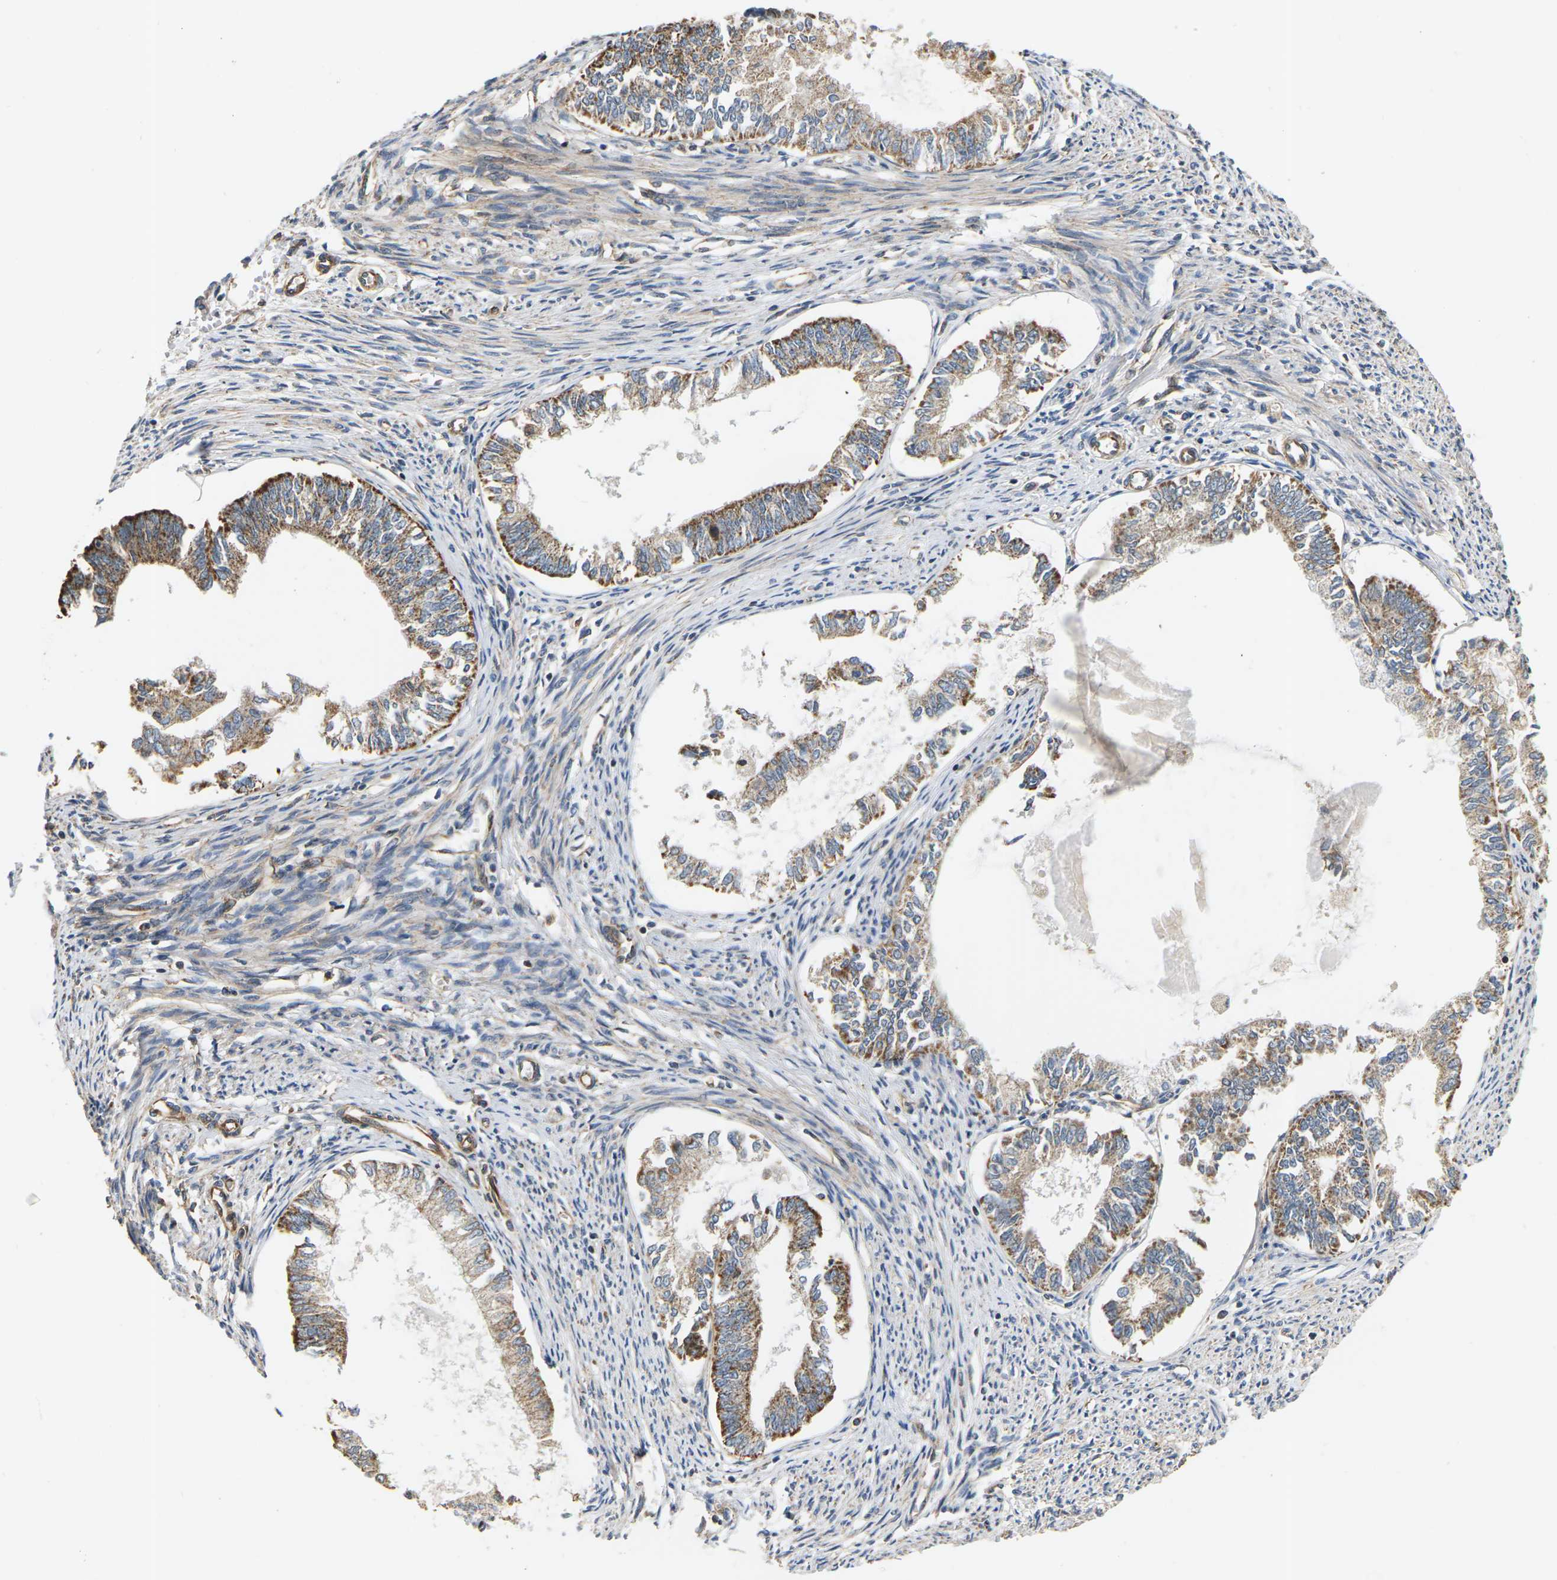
{"staining": {"intensity": "moderate", "quantity": ">75%", "location": "cytoplasmic/membranous"}, "tissue": "endometrial cancer", "cell_type": "Tumor cells", "image_type": "cancer", "snomed": [{"axis": "morphology", "description": "Adenocarcinoma, NOS"}, {"axis": "topography", "description": "Endometrium"}], "caption": "Immunohistochemistry (DAB (3,3'-diaminobenzidine)) staining of human endometrial cancer (adenocarcinoma) displays moderate cytoplasmic/membranous protein staining in about >75% of tumor cells. (Brightfield microscopy of DAB IHC at high magnification).", "gene": "PCDHB4", "patient": {"sex": "female", "age": 86}}